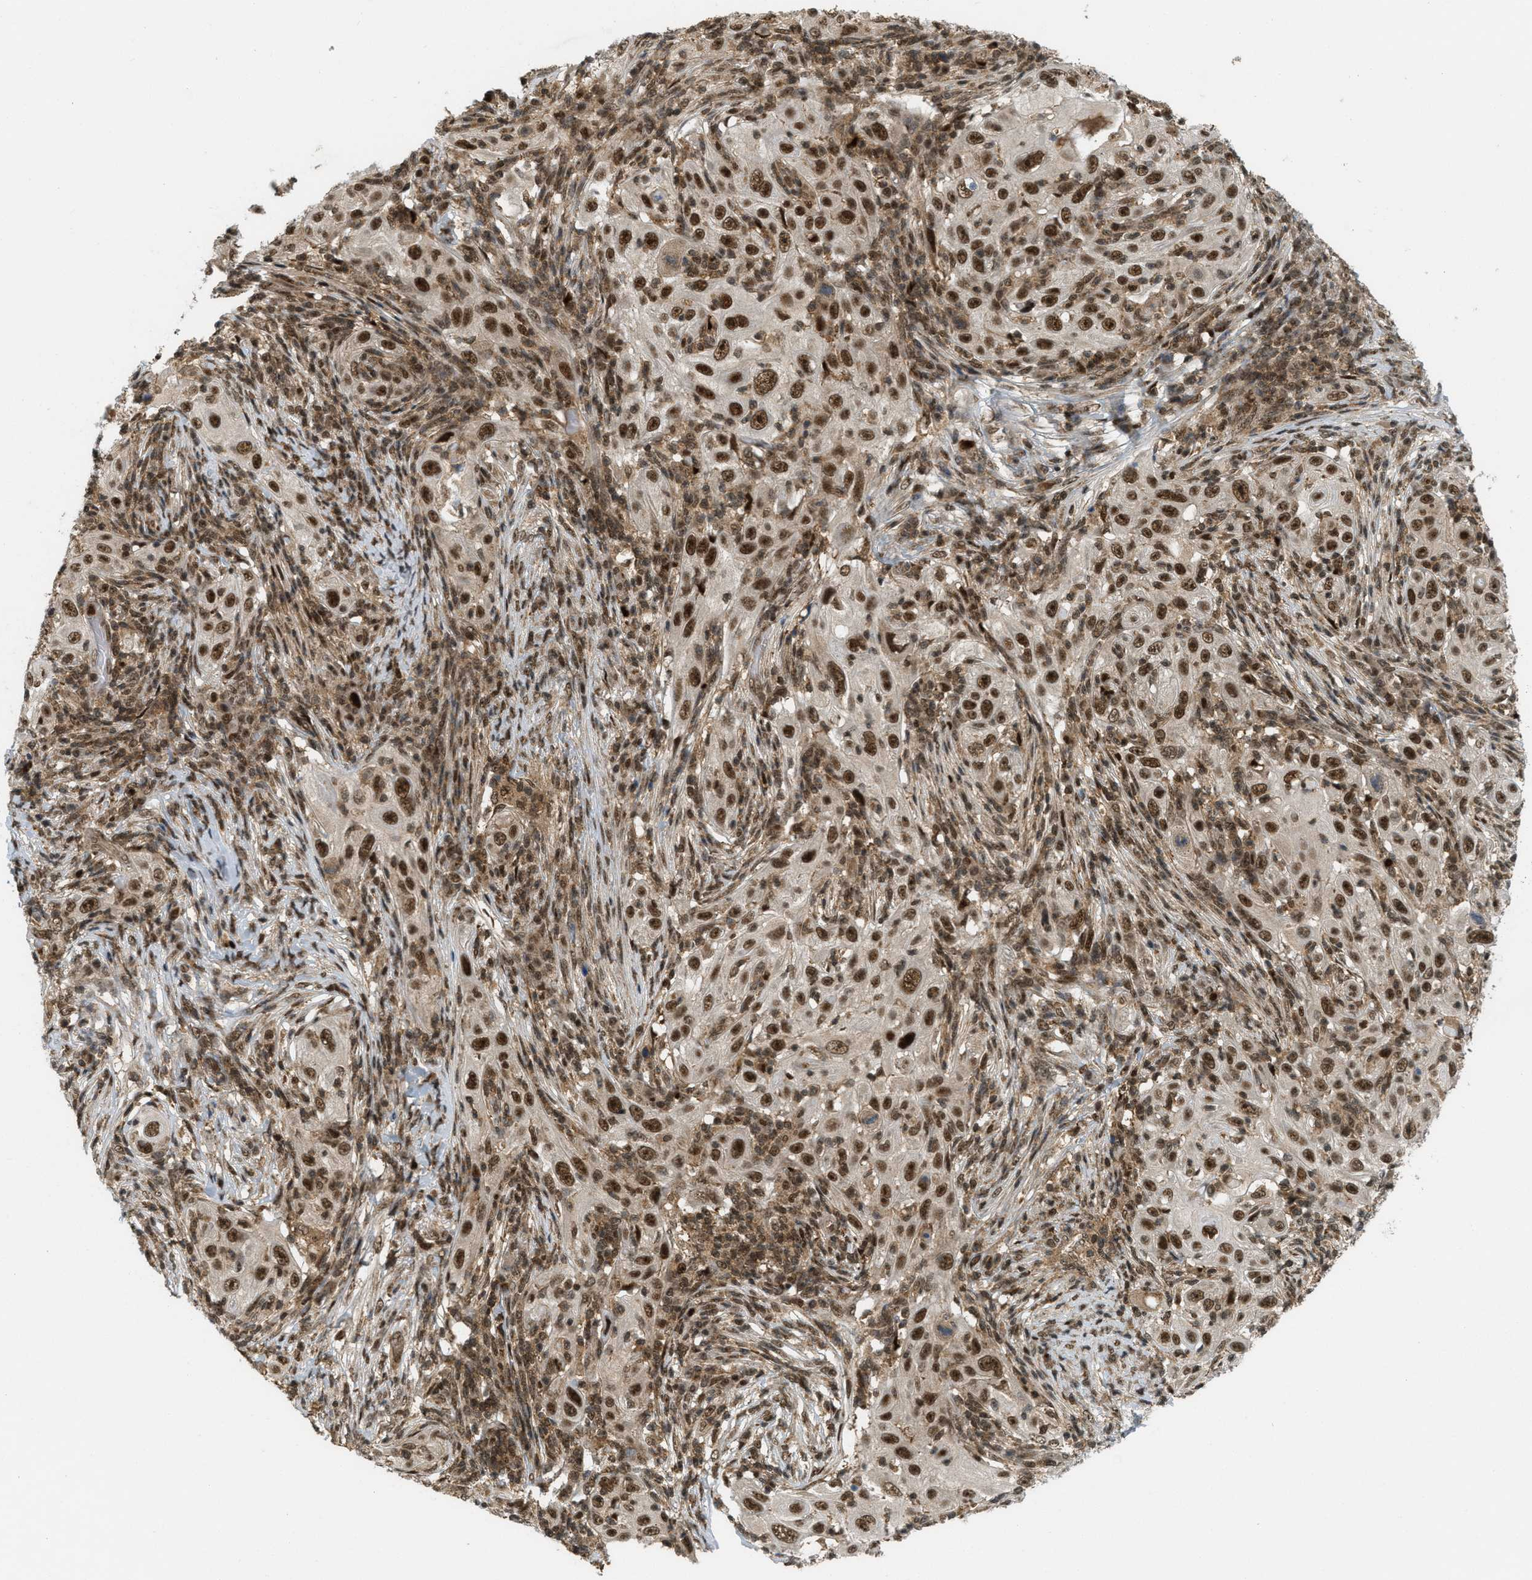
{"staining": {"intensity": "strong", "quantity": ">75%", "location": "cytoplasmic/membranous,nuclear"}, "tissue": "skin cancer", "cell_type": "Tumor cells", "image_type": "cancer", "snomed": [{"axis": "morphology", "description": "Squamous cell carcinoma, NOS"}, {"axis": "topography", "description": "Skin"}], "caption": "Skin squamous cell carcinoma tissue shows strong cytoplasmic/membranous and nuclear expression in approximately >75% of tumor cells, visualized by immunohistochemistry.", "gene": "TLK1", "patient": {"sex": "female", "age": 88}}